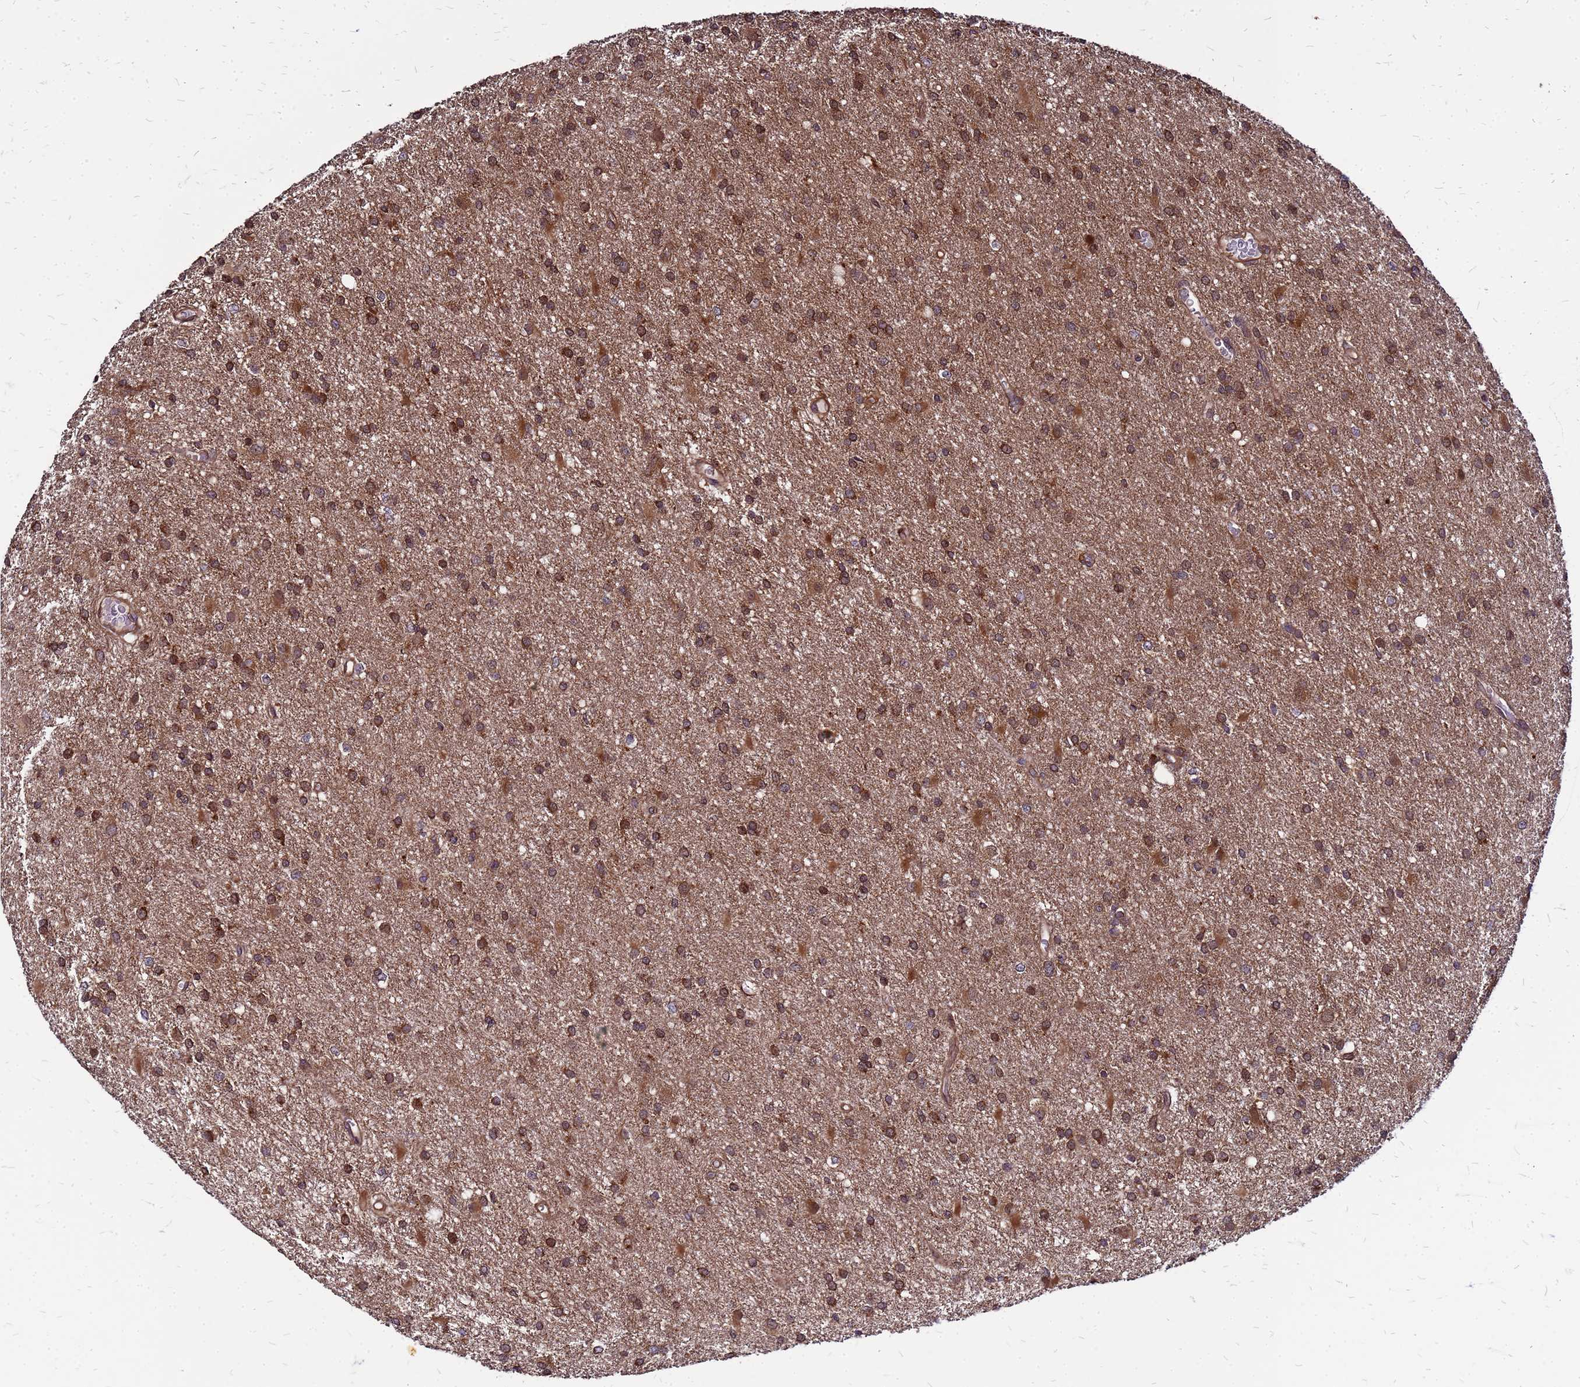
{"staining": {"intensity": "moderate", "quantity": ">75%", "location": "cytoplasmic/membranous"}, "tissue": "glioma", "cell_type": "Tumor cells", "image_type": "cancer", "snomed": [{"axis": "morphology", "description": "Glioma, malignant, High grade"}, {"axis": "topography", "description": "Brain"}], "caption": "Protein analysis of glioma tissue displays moderate cytoplasmic/membranous staining in about >75% of tumor cells.", "gene": "CYBC1", "patient": {"sex": "female", "age": 50}}